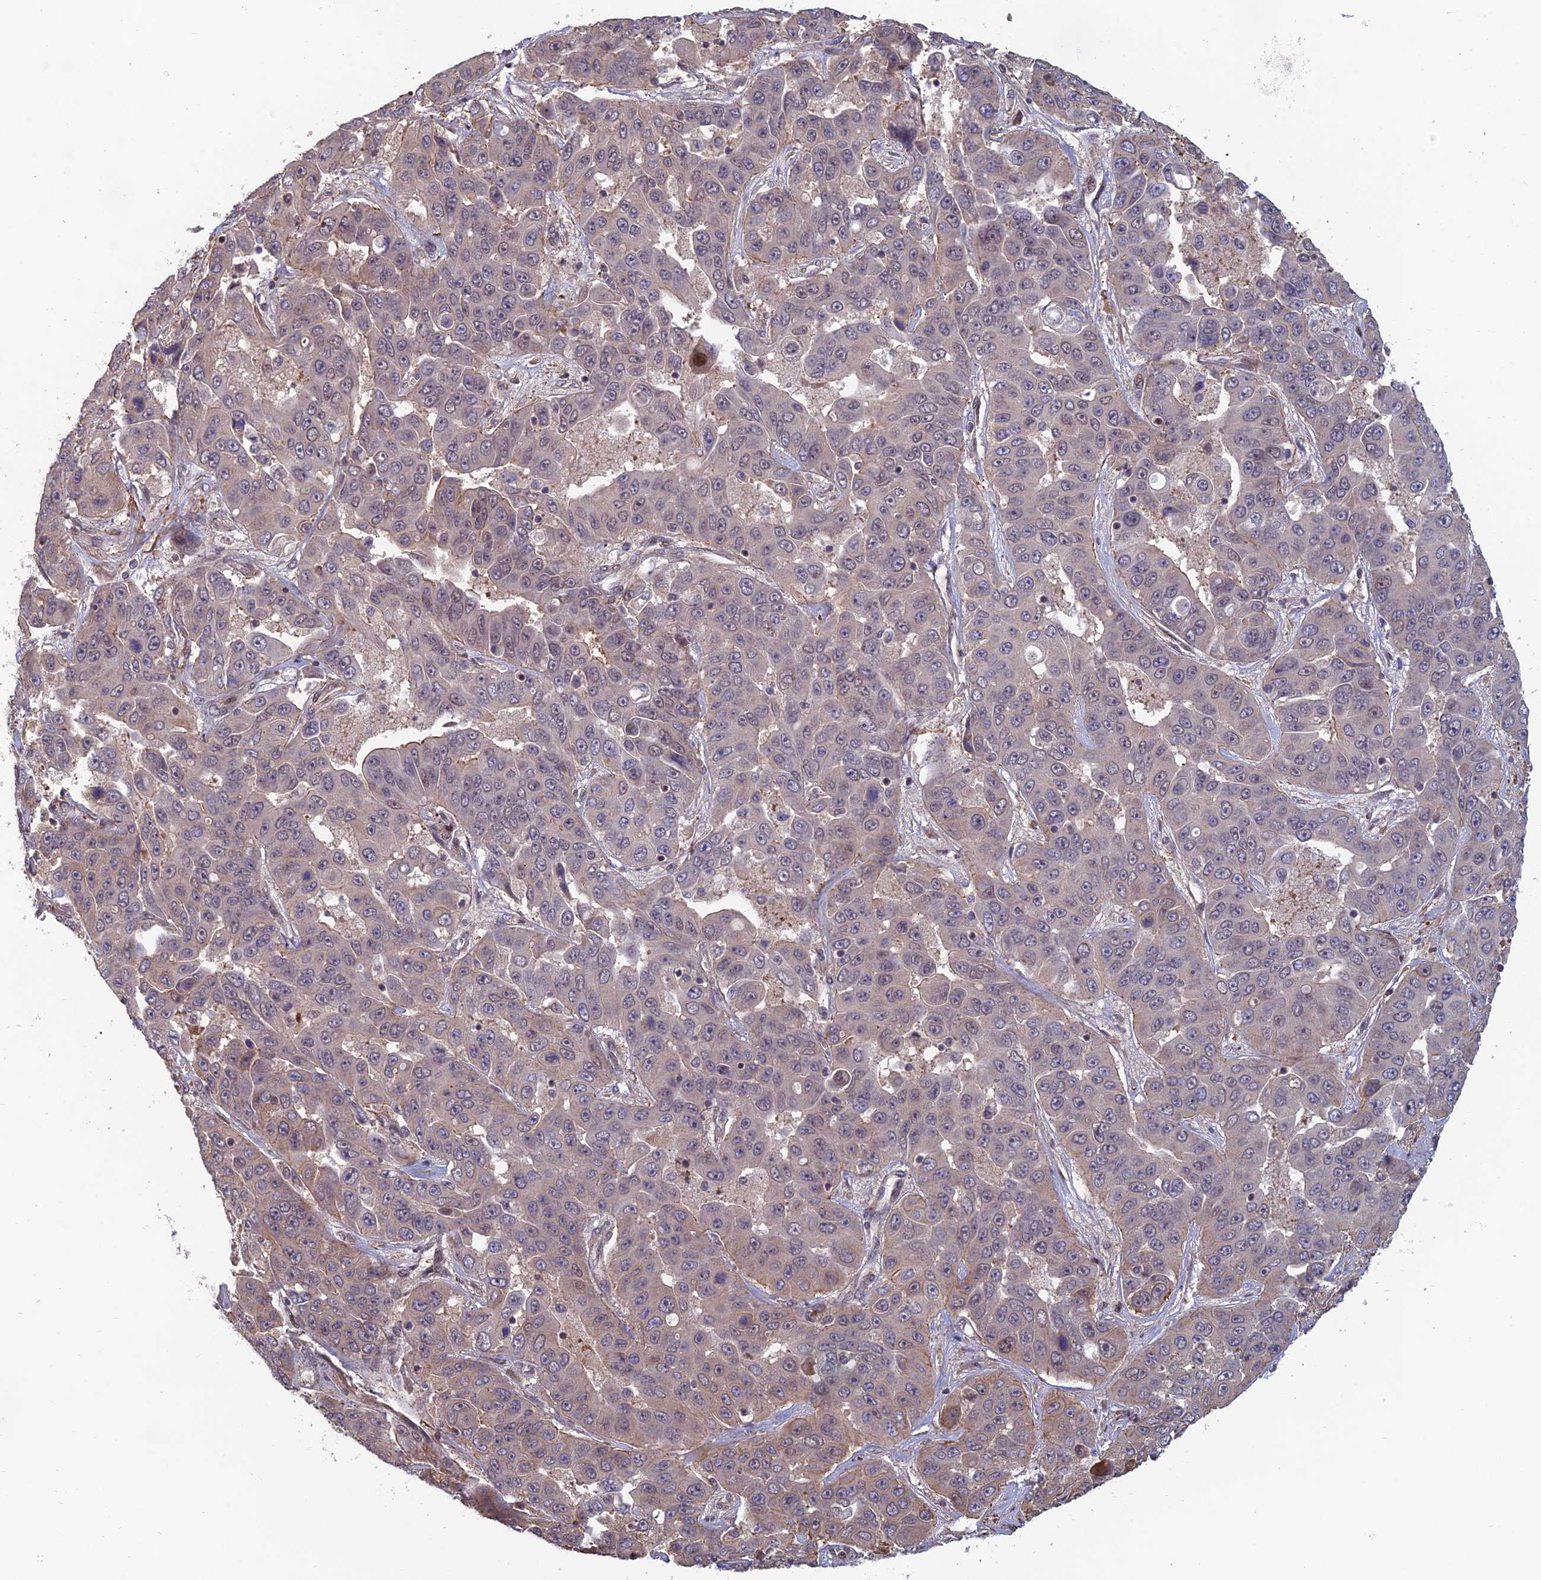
{"staining": {"intensity": "negative", "quantity": "none", "location": "none"}, "tissue": "liver cancer", "cell_type": "Tumor cells", "image_type": "cancer", "snomed": [{"axis": "morphology", "description": "Cholangiocarcinoma"}, {"axis": "topography", "description": "Liver"}], "caption": "Immunohistochemistry (IHC) micrograph of neoplastic tissue: liver cancer (cholangiocarcinoma) stained with DAB (3,3'-diaminobenzidine) reveals no significant protein positivity in tumor cells.", "gene": "CCDC183", "patient": {"sex": "female", "age": 52}}